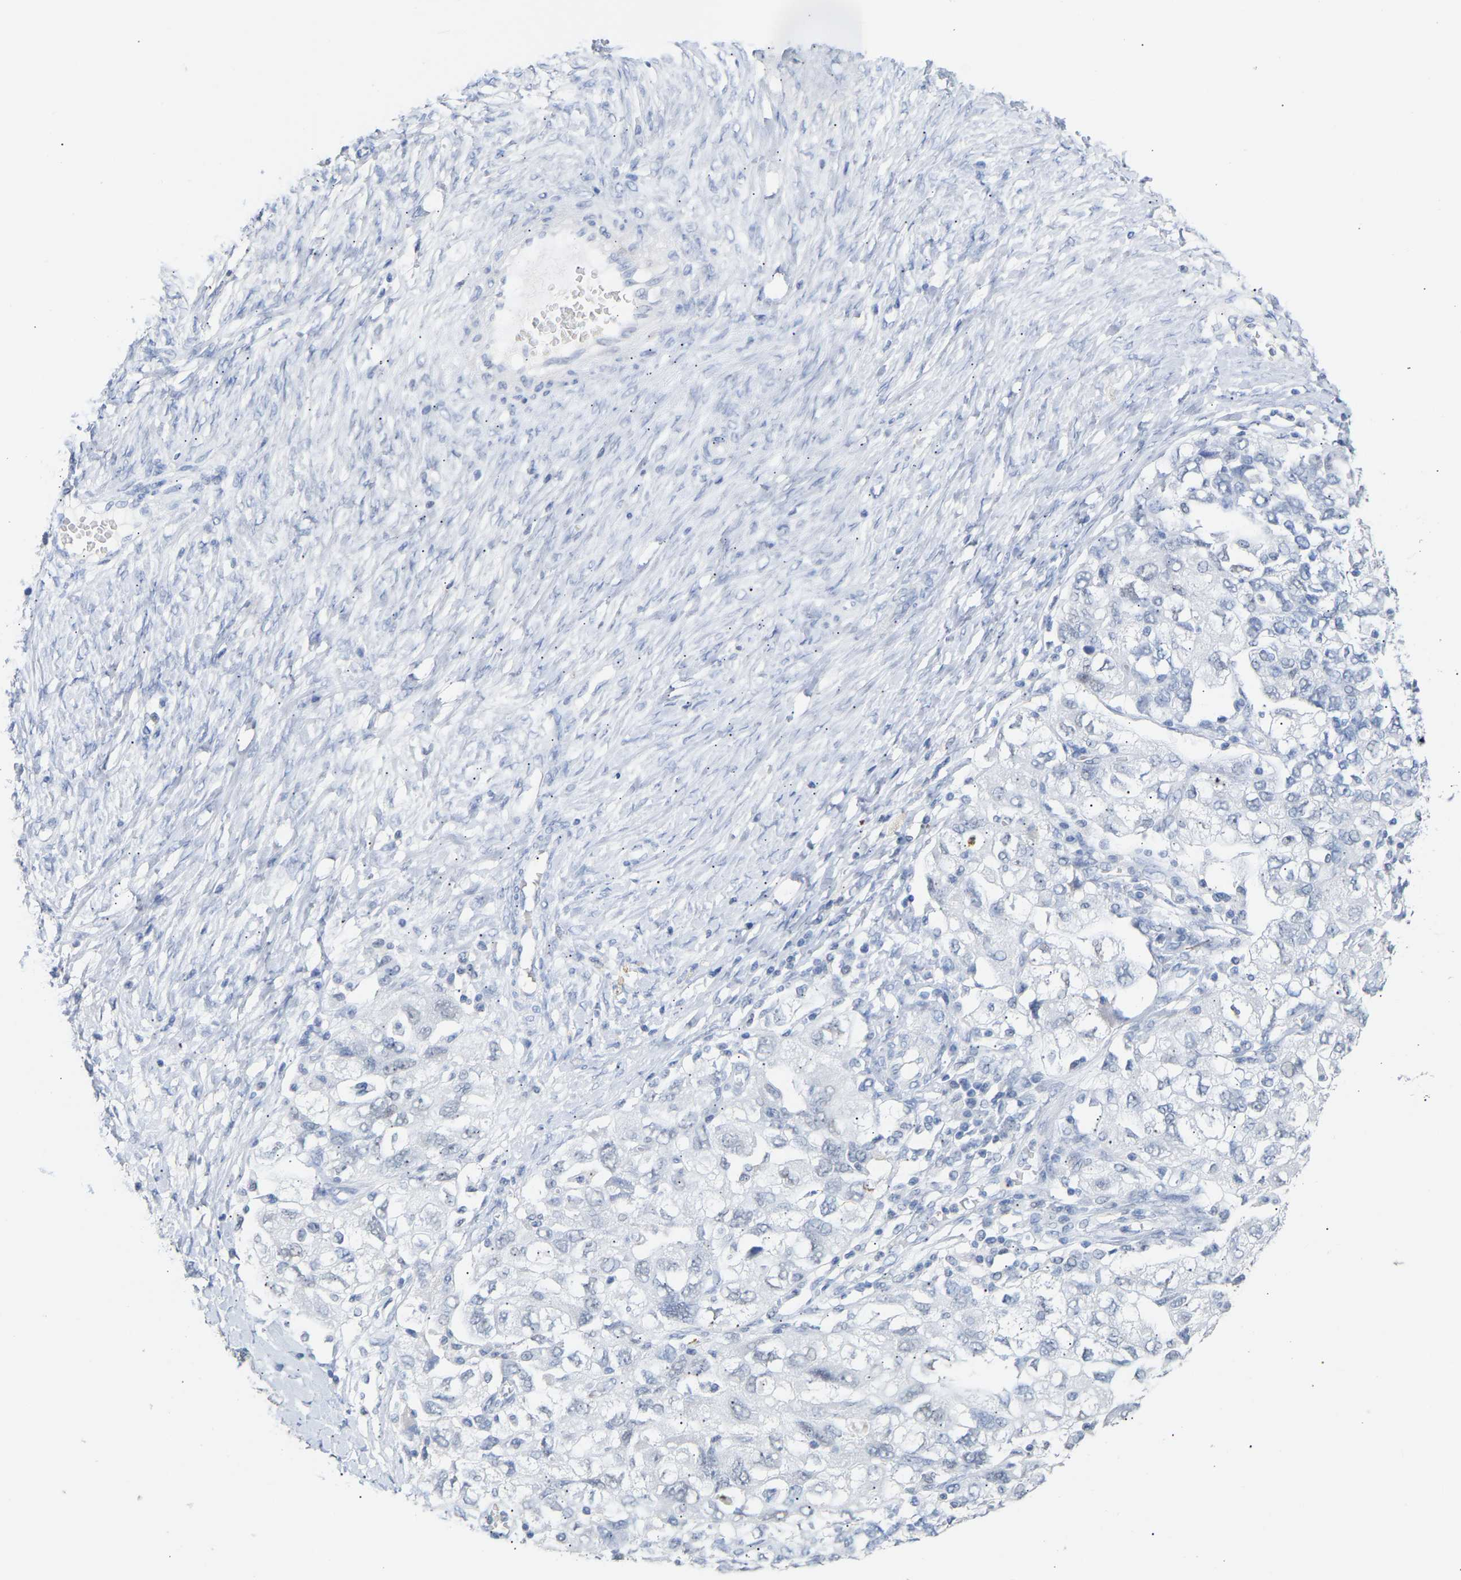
{"staining": {"intensity": "negative", "quantity": "none", "location": "none"}, "tissue": "ovarian cancer", "cell_type": "Tumor cells", "image_type": "cancer", "snomed": [{"axis": "morphology", "description": "Carcinoma, NOS"}, {"axis": "morphology", "description": "Cystadenocarcinoma, serous, NOS"}, {"axis": "topography", "description": "Ovary"}], "caption": "An IHC photomicrograph of ovarian serous cystadenocarcinoma is shown. There is no staining in tumor cells of ovarian serous cystadenocarcinoma.", "gene": "AMPH", "patient": {"sex": "female", "age": 69}}